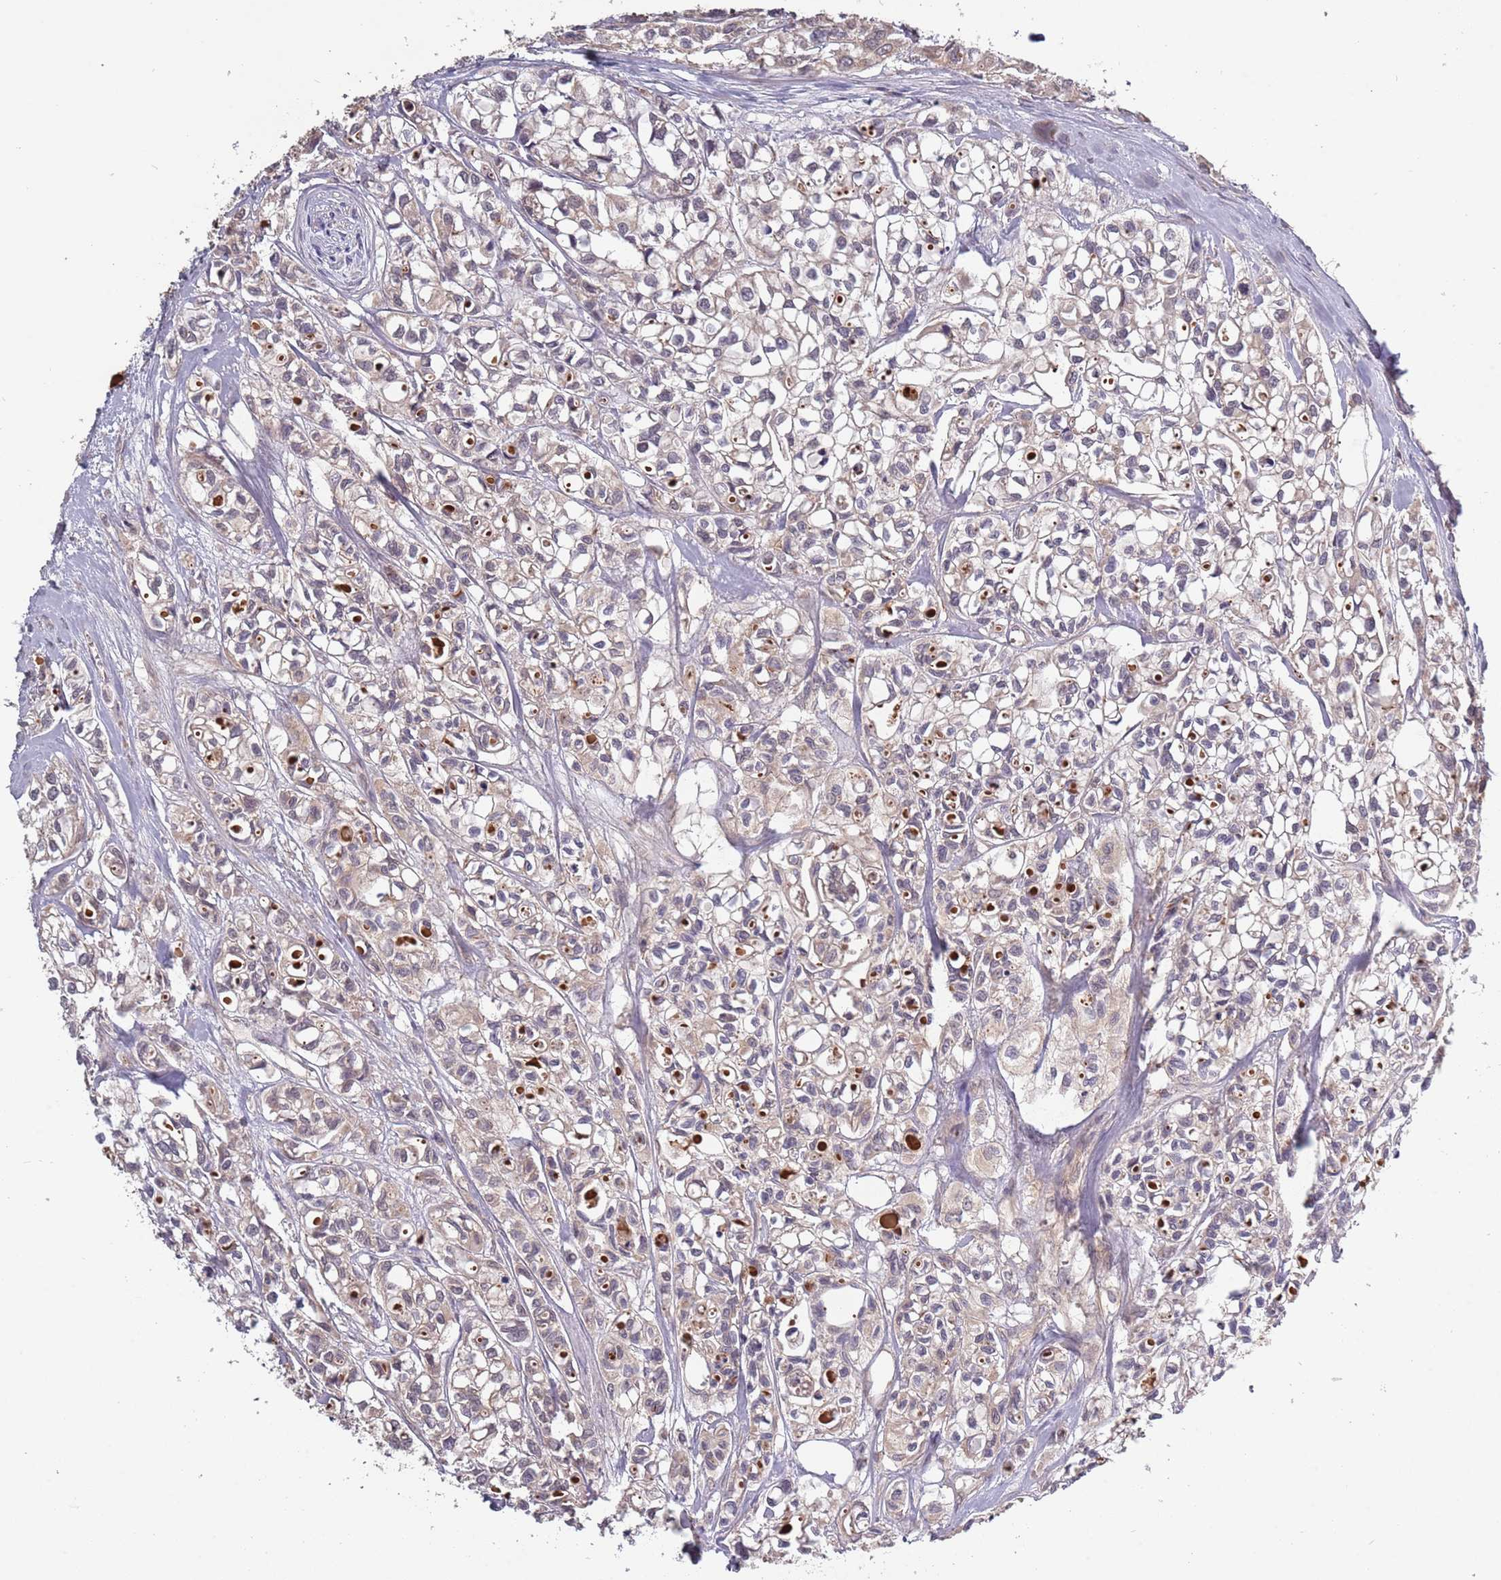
{"staining": {"intensity": "weak", "quantity": "25%-75%", "location": "cytoplasmic/membranous"}, "tissue": "urothelial cancer", "cell_type": "Tumor cells", "image_type": "cancer", "snomed": [{"axis": "morphology", "description": "Urothelial carcinoma, High grade"}, {"axis": "topography", "description": "Urinary bladder"}], "caption": "Weak cytoplasmic/membranous protein expression is seen in about 25%-75% of tumor cells in urothelial cancer.", "gene": "USP32", "patient": {"sex": "male", "age": 67}}